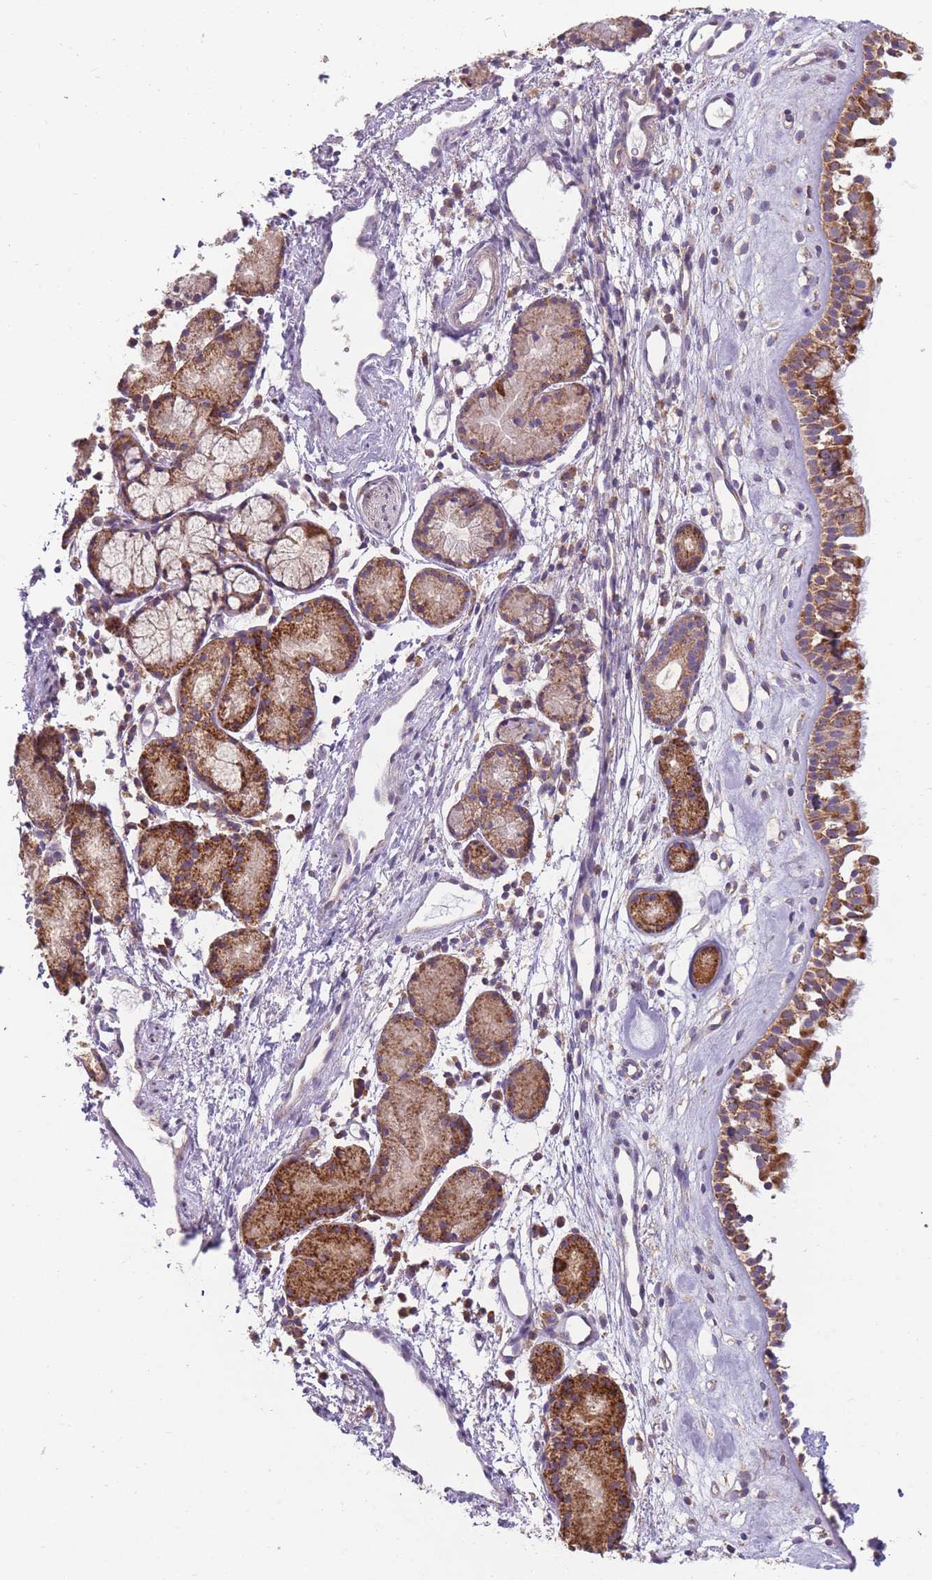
{"staining": {"intensity": "moderate", "quantity": ">75%", "location": "cytoplasmic/membranous"}, "tissue": "nasopharynx", "cell_type": "Respiratory epithelial cells", "image_type": "normal", "snomed": [{"axis": "morphology", "description": "Normal tissue, NOS"}, {"axis": "topography", "description": "Nasopharynx"}], "caption": "Immunohistochemical staining of normal nasopharynx displays moderate cytoplasmic/membranous protein positivity in about >75% of respiratory epithelial cells. (brown staining indicates protein expression, while blue staining denotes nuclei).", "gene": "ENSG00000255639", "patient": {"sex": "male", "age": 82}}